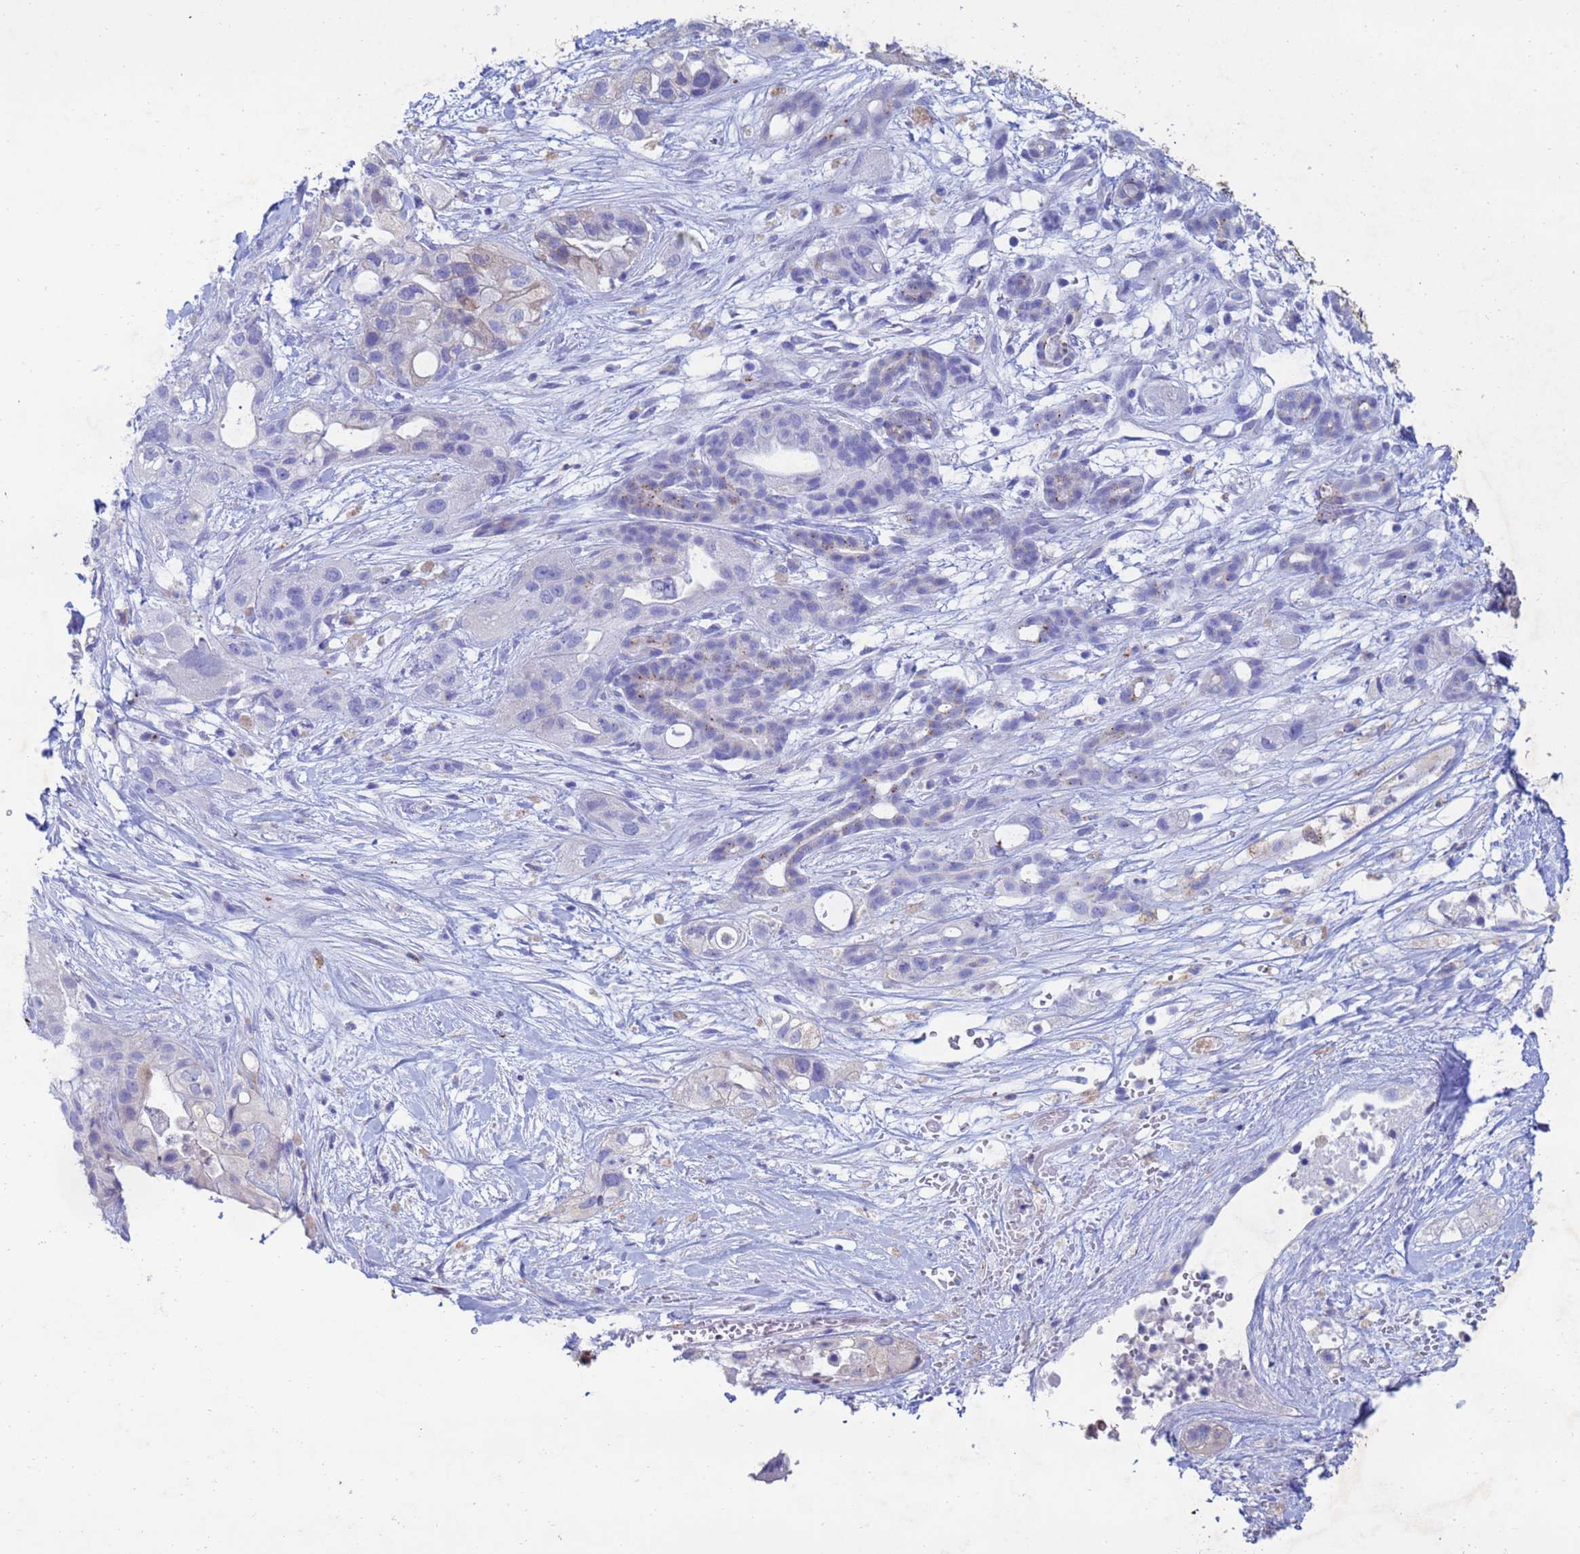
{"staining": {"intensity": "negative", "quantity": "none", "location": "none"}, "tissue": "pancreatic cancer", "cell_type": "Tumor cells", "image_type": "cancer", "snomed": [{"axis": "morphology", "description": "Adenocarcinoma, NOS"}, {"axis": "topography", "description": "Pancreas"}], "caption": "Pancreatic adenocarcinoma was stained to show a protein in brown. There is no significant staining in tumor cells.", "gene": "CSTB", "patient": {"sex": "male", "age": 44}}